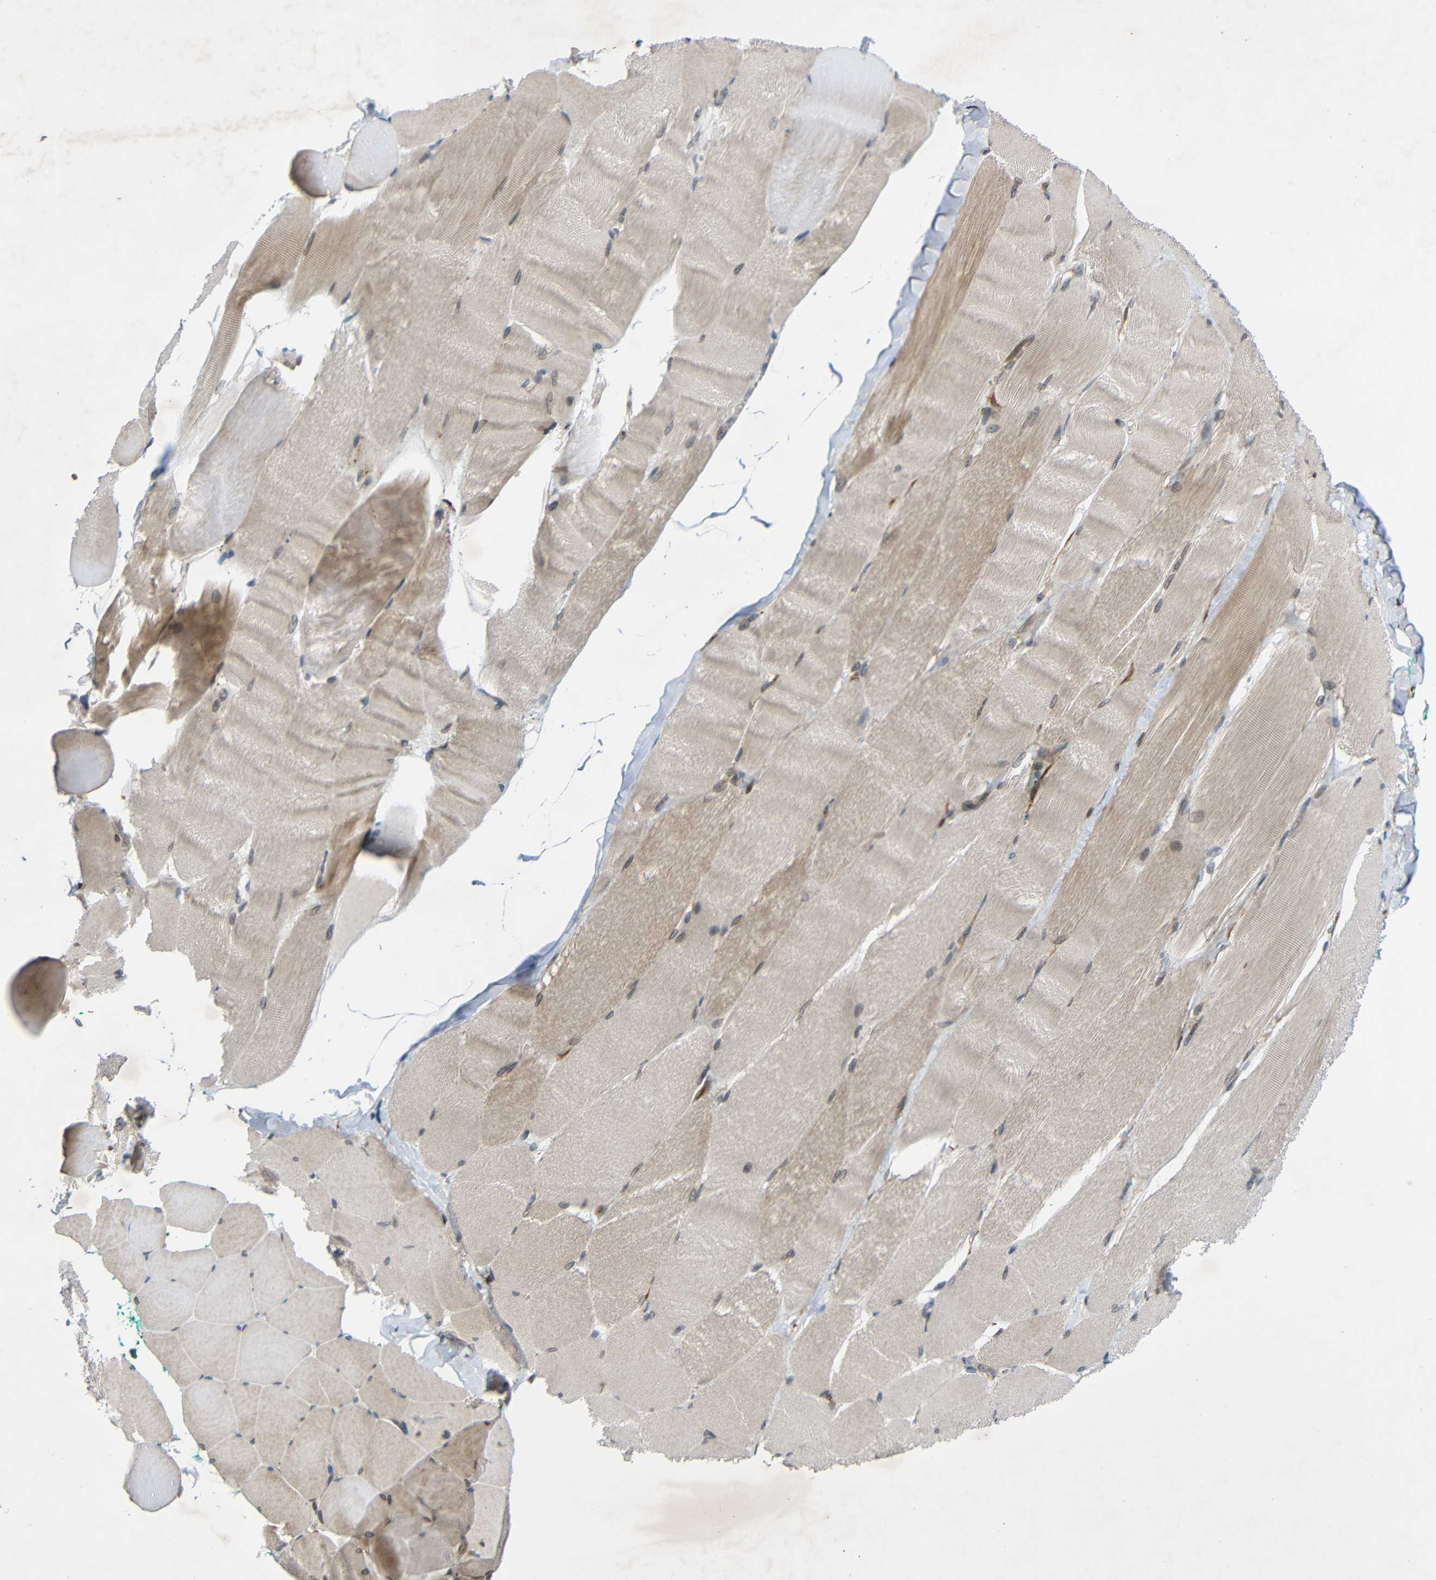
{"staining": {"intensity": "moderate", "quantity": ">75%", "location": "cytoplasmic/membranous,nuclear"}, "tissue": "skeletal muscle", "cell_type": "Myocytes", "image_type": "normal", "snomed": [{"axis": "morphology", "description": "Normal tissue, NOS"}, {"axis": "morphology", "description": "Squamous cell carcinoma, NOS"}, {"axis": "topography", "description": "Skeletal muscle"}], "caption": "A brown stain labels moderate cytoplasmic/membranous,nuclear positivity of a protein in myocytes of benign human skeletal muscle.", "gene": "TMEM25", "patient": {"sex": "male", "age": 51}}